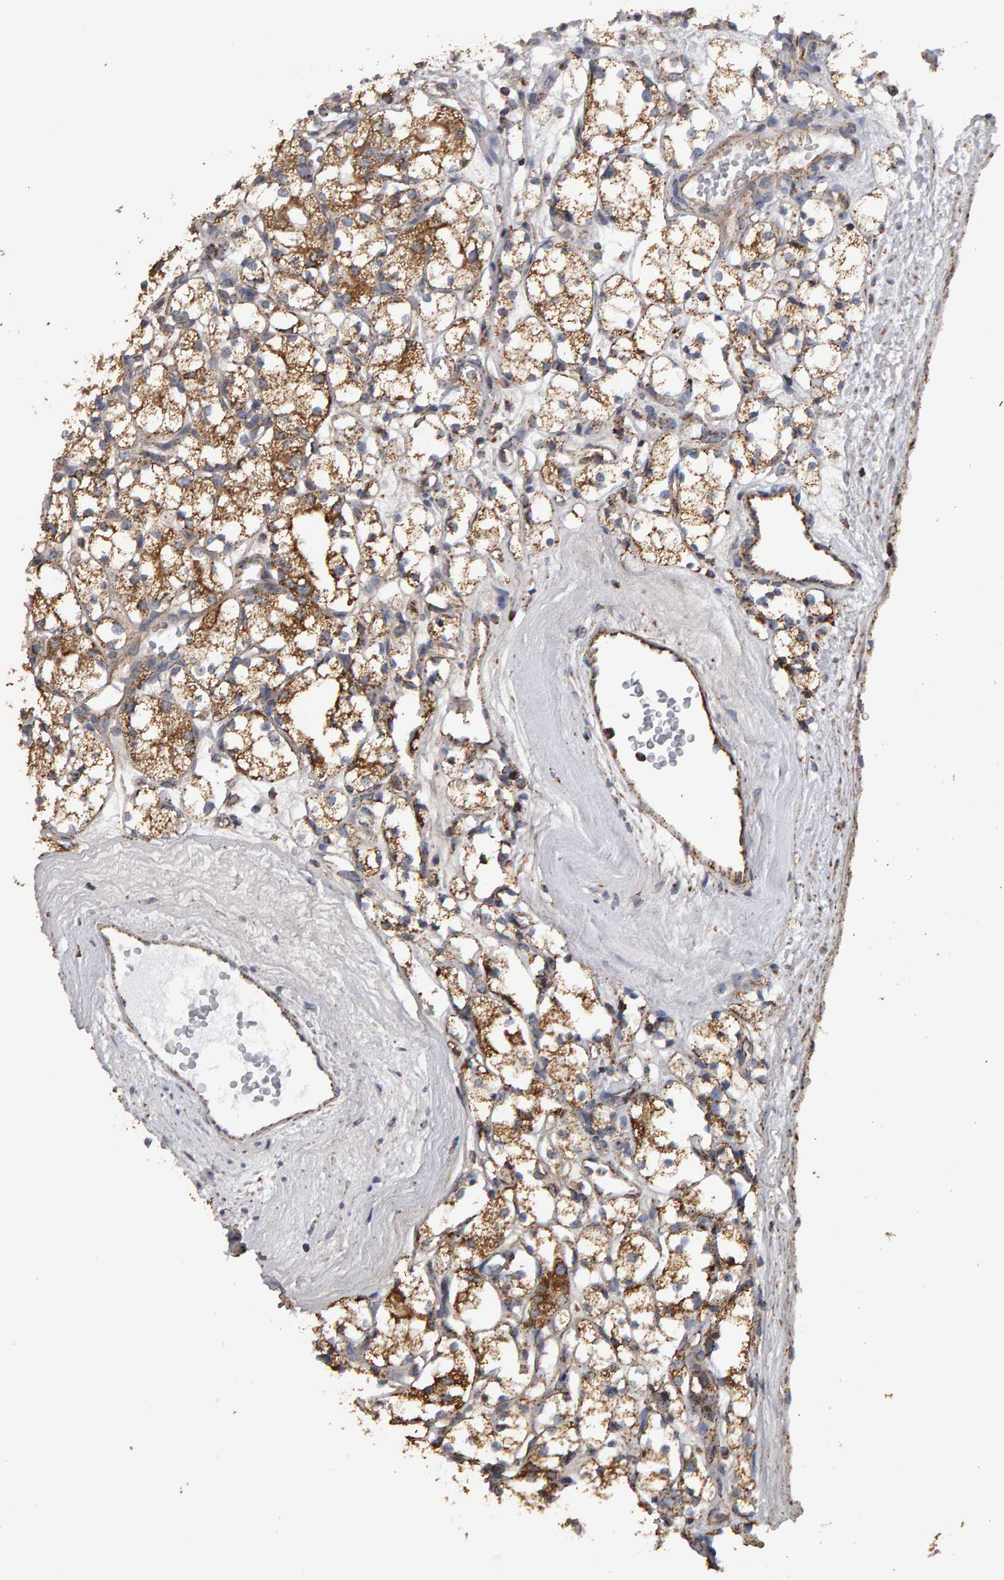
{"staining": {"intensity": "moderate", "quantity": ">75%", "location": "cytoplasmic/membranous"}, "tissue": "renal cancer", "cell_type": "Tumor cells", "image_type": "cancer", "snomed": [{"axis": "morphology", "description": "Adenocarcinoma, NOS"}, {"axis": "topography", "description": "Kidney"}], "caption": "Protein staining of renal cancer tissue displays moderate cytoplasmic/membranous staining in approximately >75% of tumor cells.", "gene": "TOM1L1", "patient": {"sex": "male", "age": 77}}